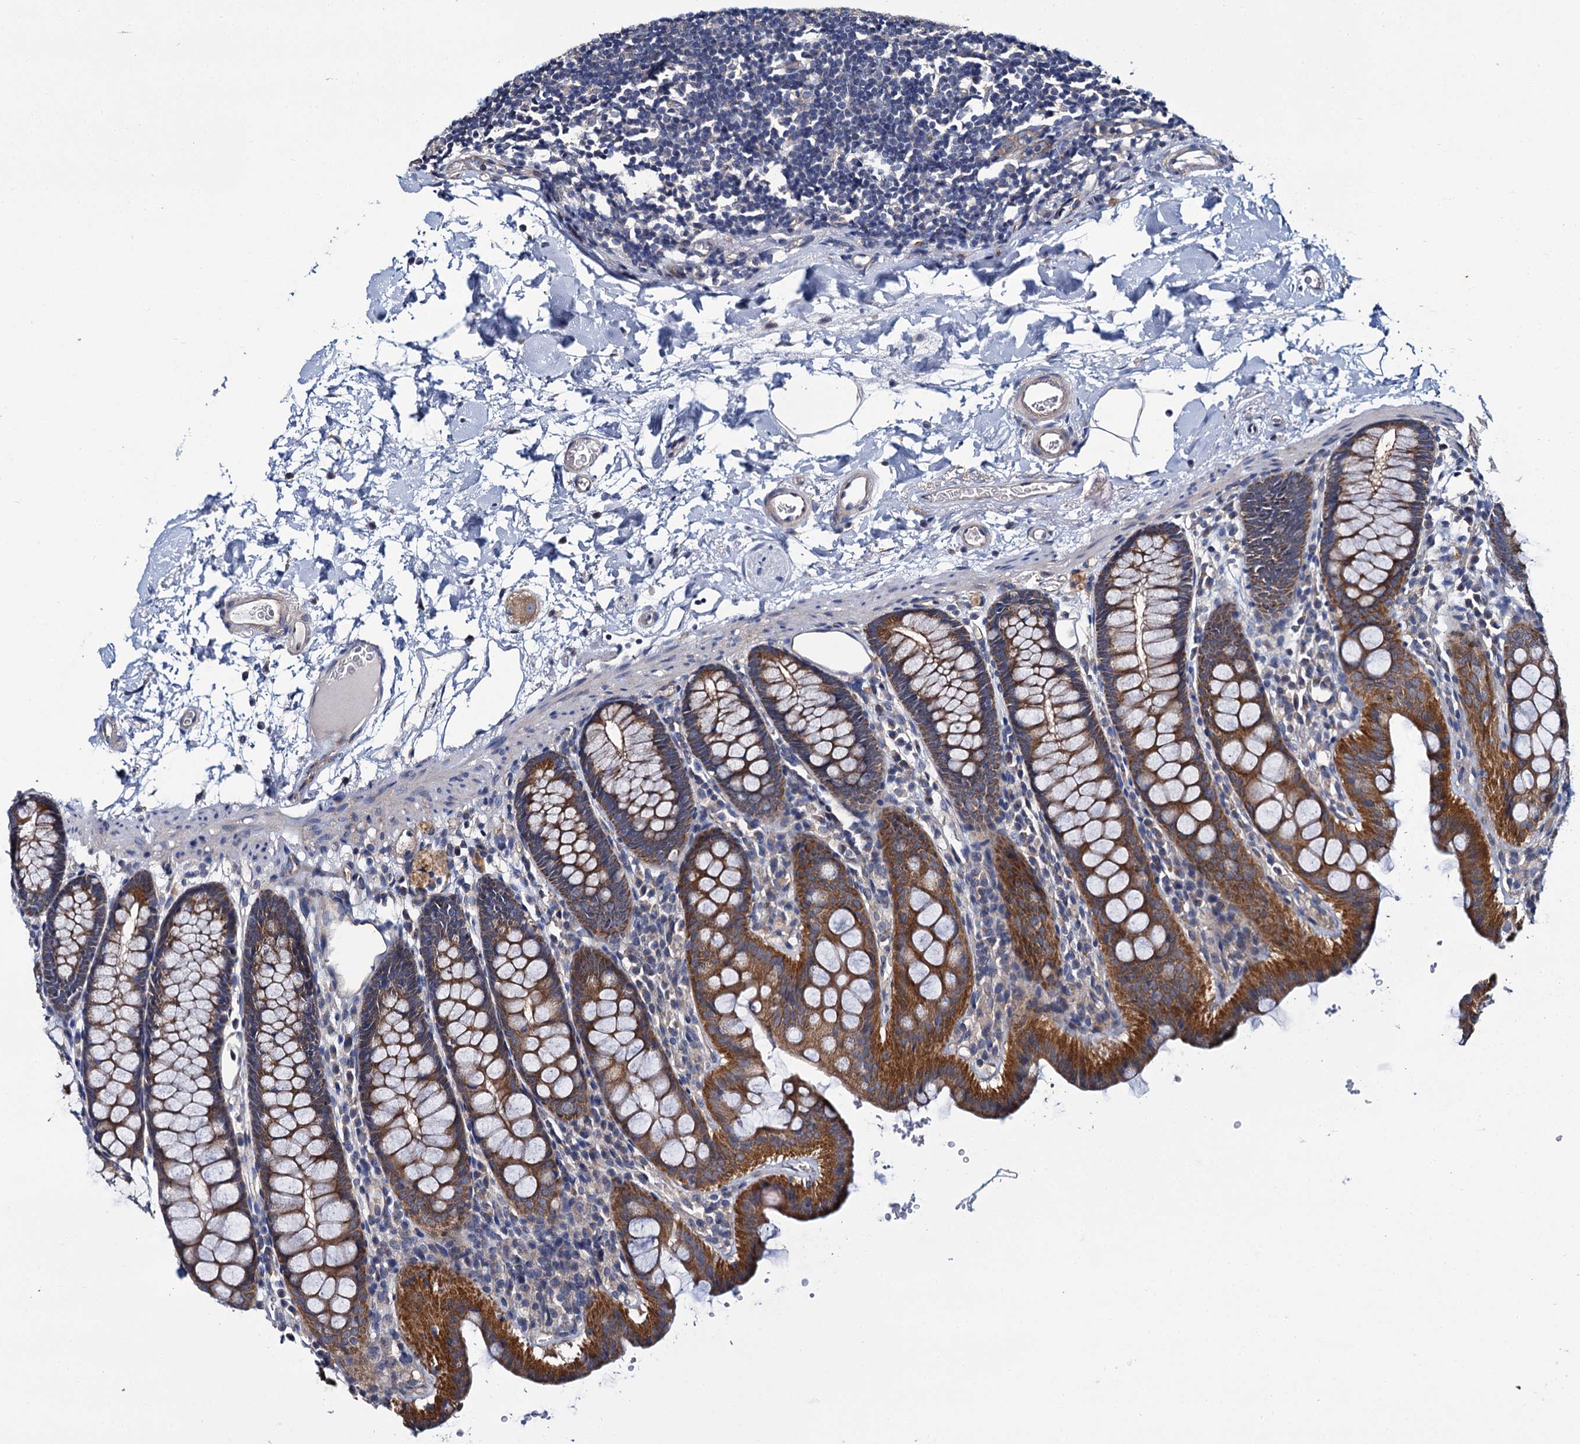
{"staining": {"intensity": "weak", "quantity": "25%-75%", "location": "cytoplasmic/membranous"}, "tissue": "colon", "cell_type": "Endothelial cells", "image_type": "normal", "snomed": [{"axis": "morphology", "description": "Normal tissue, NOS"}, {"axis": "topography", "description": "Colon"}], "caption": "Colon was stained to show a protein in brown. There is low levels of weak cytoplasmic/membranous staining in about 25%-75% of endothelial cells. Nuclei are stained in blue.", "gene": "CEP295", "patient": {"sex": "male", "age": 75}}